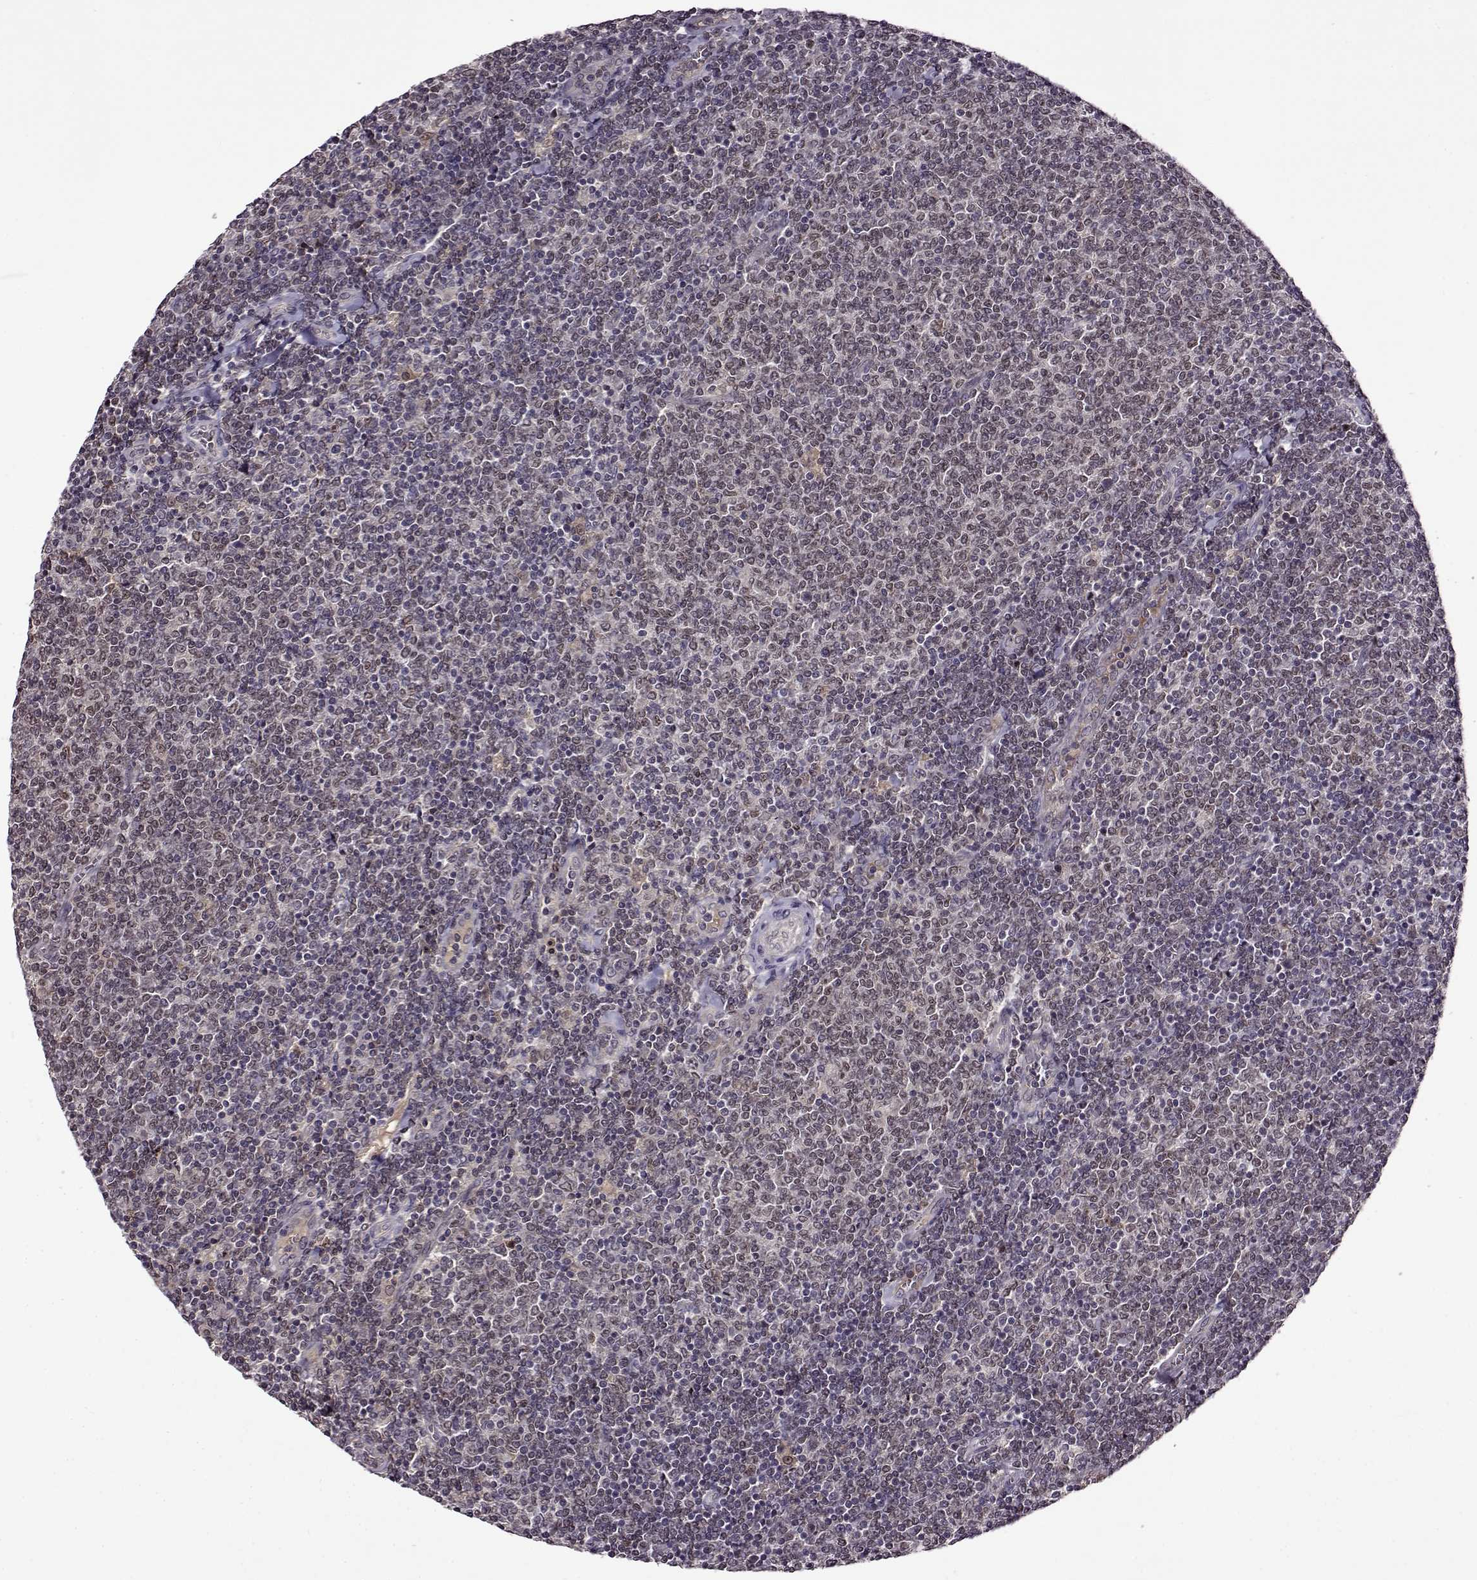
{"staining": {"intensity": "negative", "quantity": "none", "location": "none"}, "tissue": "lymphoma", "cell_type": "Tumor cells", "image_type": "cancer", "snomed": [{"axis": "morphology", "description": "Malignant lymphoma, non-Hodgkin's type, Low grade"}, {"axis": "topography", "description": "Lymph node"}], "caption": "This is a micrograph of immunohistochemistry staining of low-grade malignant lymphoma, non-Hodgkin's type, which shows no positivity in tumor cells.", "gene": "MAIP1", "patient": {"sex": "male", "age": 52}}